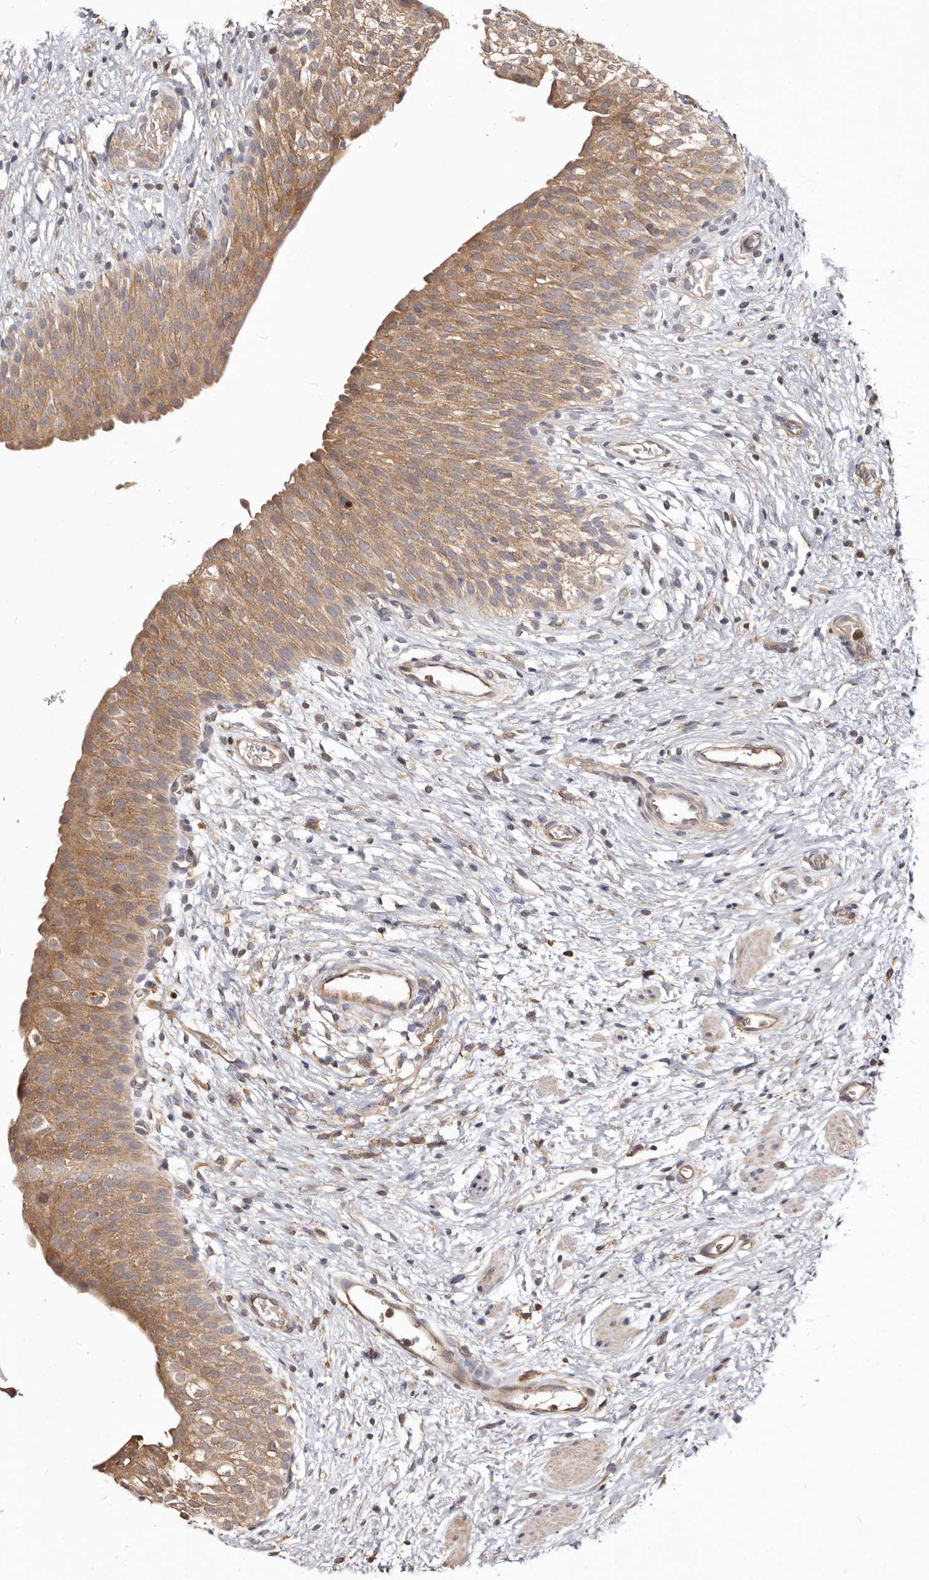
{"staining": {"intensity": "moderate", "quantity": ">75%", "location": "cytoplasmic/membranous"}, "tissue": "urinary bladder", "cell_type": "Urothelial cells", "image_type": "normal", "snomed": [{"axis": "morphology", "description": "Normal tissue, NOS"}, {"axis": "topography", "description": "Urinary bladder"}], "caption": "IHC staining of normal urinary bladder, which demonstrates medium levels of moderate cytoplasmic/membranous staining in approximately >75% of urothelial cells indicating moderate cytoplasmic/membranous protein positivity. The staining was performed using DAB (brown) for protein detection and nuclei were counterstained in hematoxylin (blue).", "gene": "LRRC25", "patient": {"sex": "male", "age": 1}}